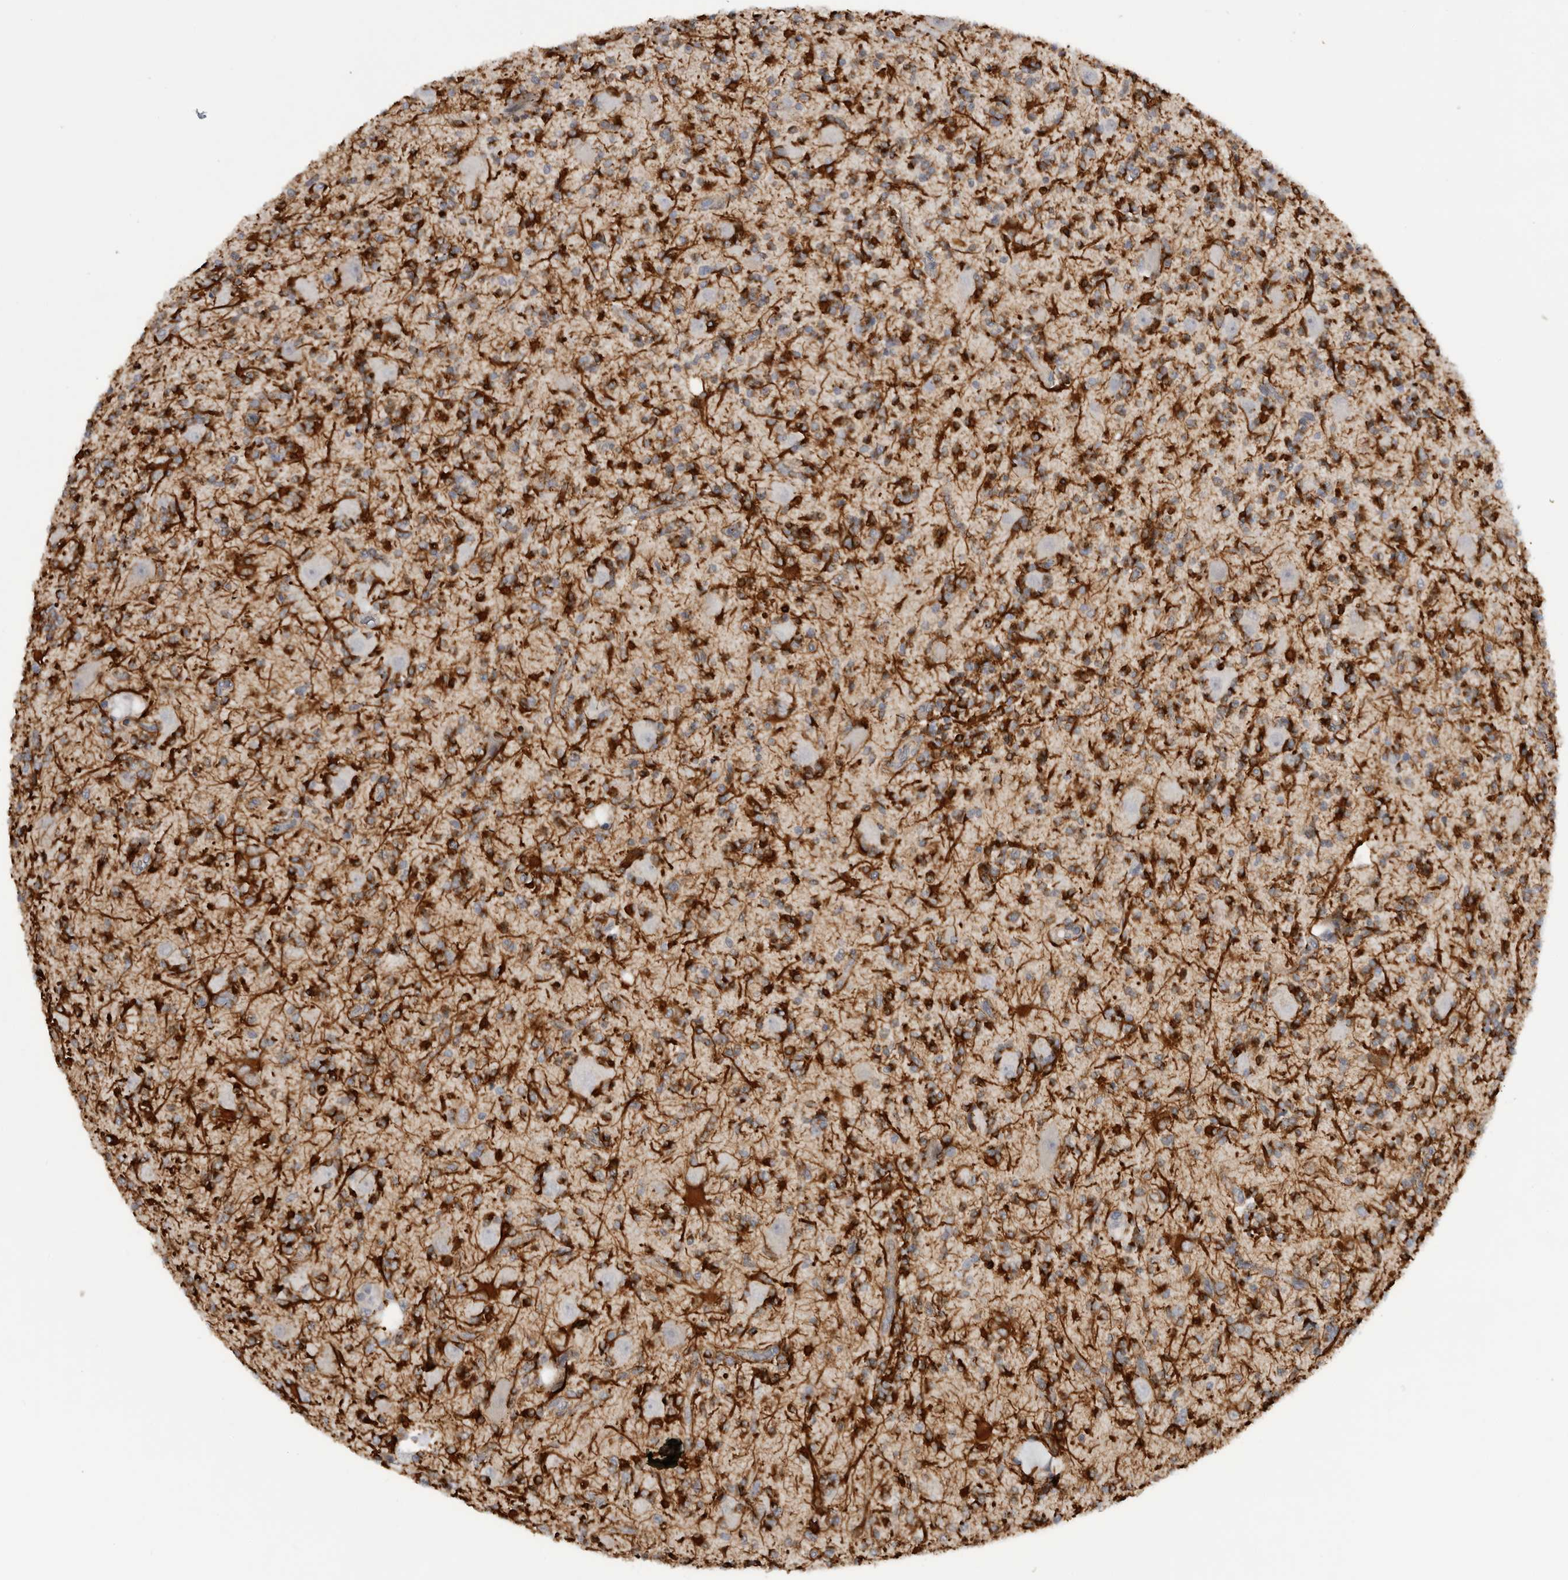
{"staining": {"intensity": "strong", "quantity": "<25%", "location": "cytoplasmic/membranous"}, "tissue": "glioma", "cell_type": "Tumor cells", "image_type": "cancer", "snomed": [{"axis": "morphology", "description": "Glioma, malignant, High grade"}, {"axis": "topography", "description": "Brain"}], "caption": "Immunohistochemistry micrograph of neoplastic tissue: human glioma stained using immunohistochemistry reveals medium levels of strong protein expression localized specifically in the cytoplasmic/membranous of tumor cells, appearing as a cytoplasmic/membranous brown color.", "gene": "DYRK2", "patient": {"sex": "male", "age": 34}}